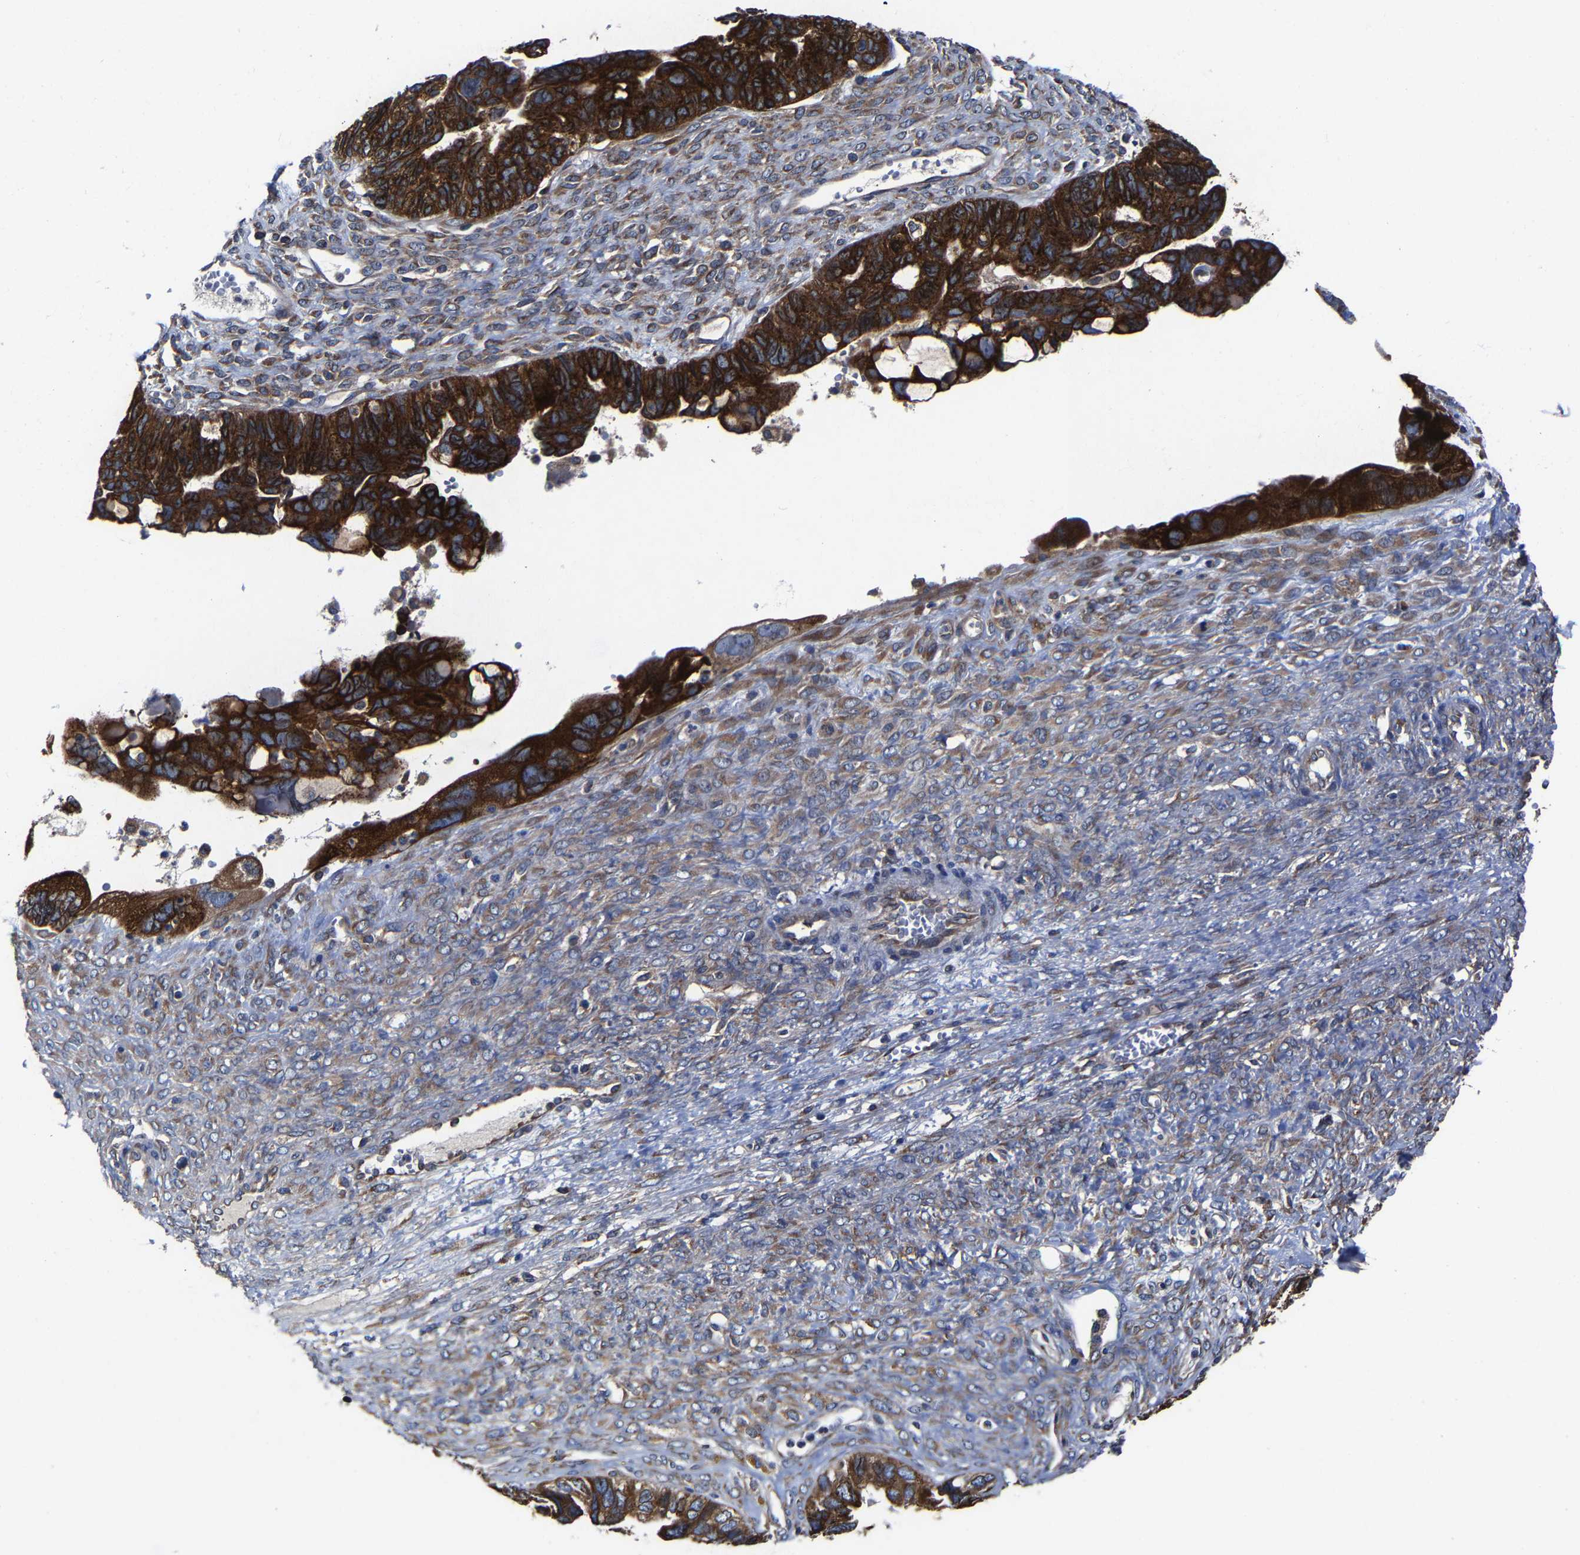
{"staining": {"intensity": "strong", "quantity": ">75%", "location": "cytoplasmic/membranous"}, "tissue": "ovarian cancer", "cell_type": "Tumor cells", "image_type": "cancer", "snomed": [{"axis": "morphology", "description": "Cystadenocarcinoma, serous, NOS"}, {"axis": "topography", "description": "Ovary"}], "caption": "Strong cytoplasmic/membranous protein positivity is appreciated in about >75% of tumor cells in ovarian serous cystadenocarcinoma.", "gene": "EBAG9", "patient": {"sex": "female", "age": 79}}